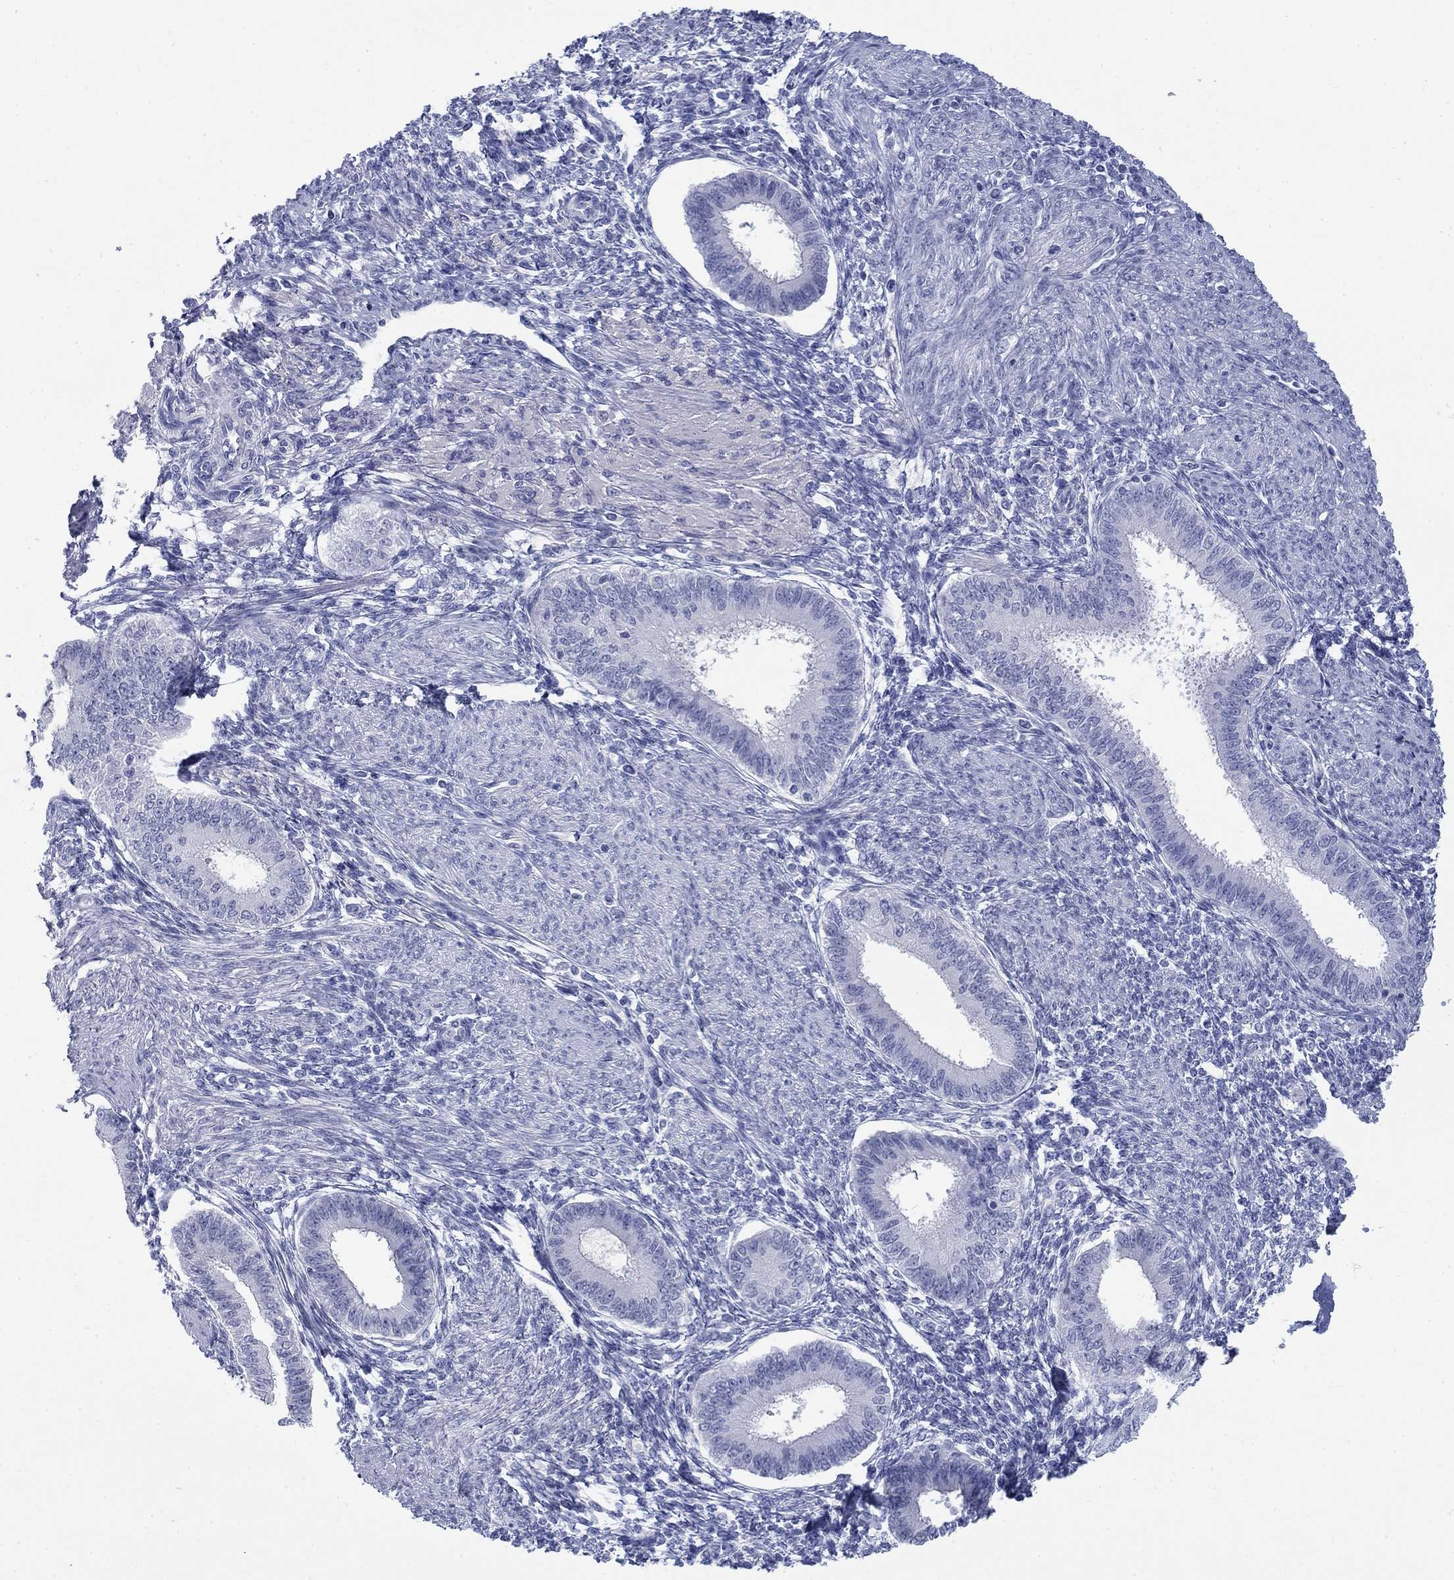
{"staining": {"intensity": "negative", "quantity": "none", "location": "none"}, "tissue": "endometrium", "cell_type": "Cells in endometrial stroma", "image_type": "normal", "snomed": [{"axis": "morphology", "description": "Normal tissue, NOS"}, {"axis": "topography", "description": "Endometrium"}], "caption": "Immunohistochemistry of normal endometrium exhibits no staining in cells in endometrial stroma.", "gene": "IGF2BP3", "patient": {"sex": "female", "age": 39}}